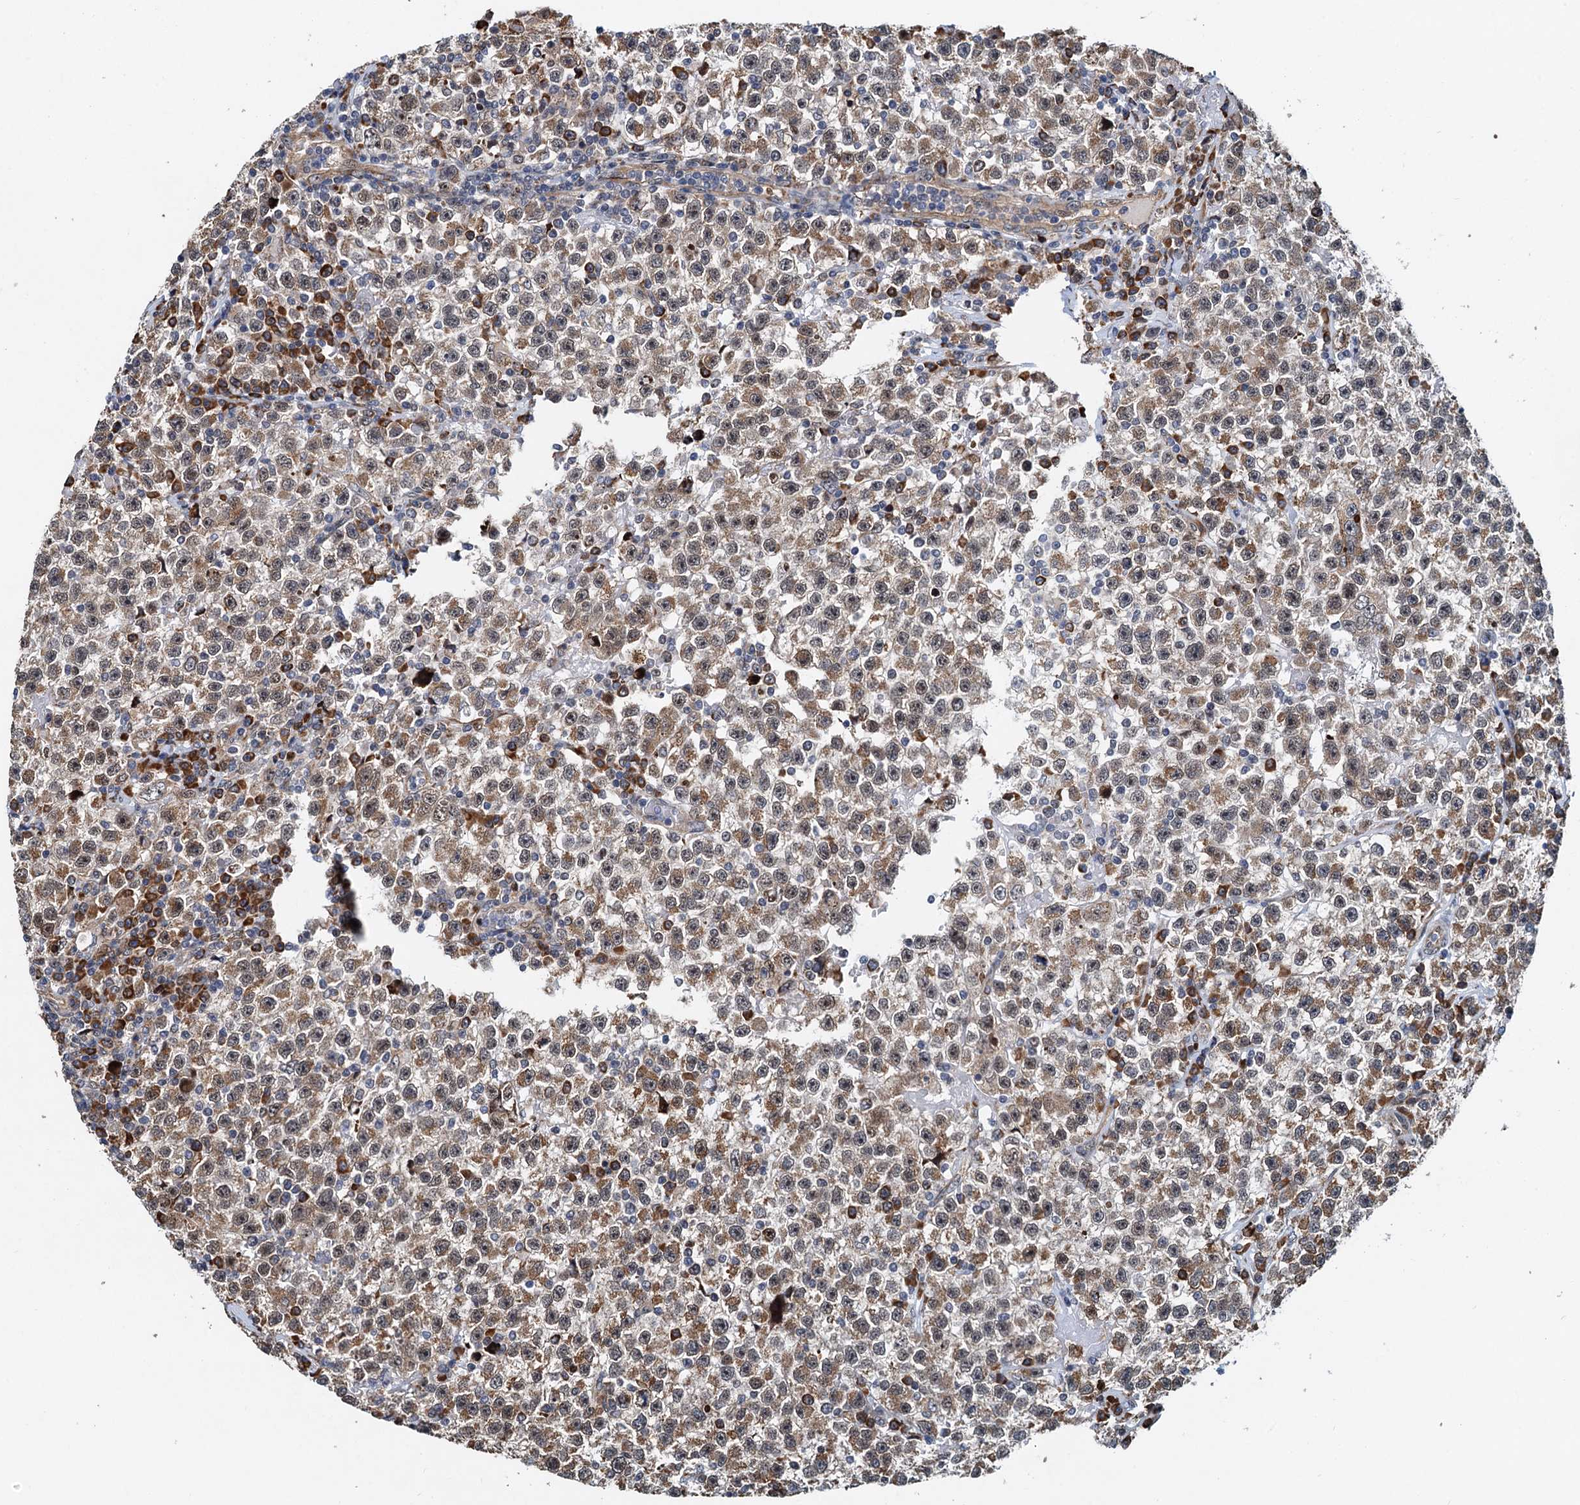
{"staining": {"intensity": "moderate", "quantity": ">75%", "location": "cytoplasmic/membranous,nuclear"}, "tissue": "testis cancer", "cell_type": "Tumor cells", "image_type": "cancer", "snomed": [{"axis": "morphology", "description": "Seminoma, NOS"}, {"axis": "topography", "description": "Testis"}], "caption": "The immunohistochemical stain shows moderate cytoplasmic/membranous and nuclear expression in tumor cells of testis cancer (seminoma) tissue.", "gene": "DNAJC21", "patient": {"sex": "male", "age": 22}}